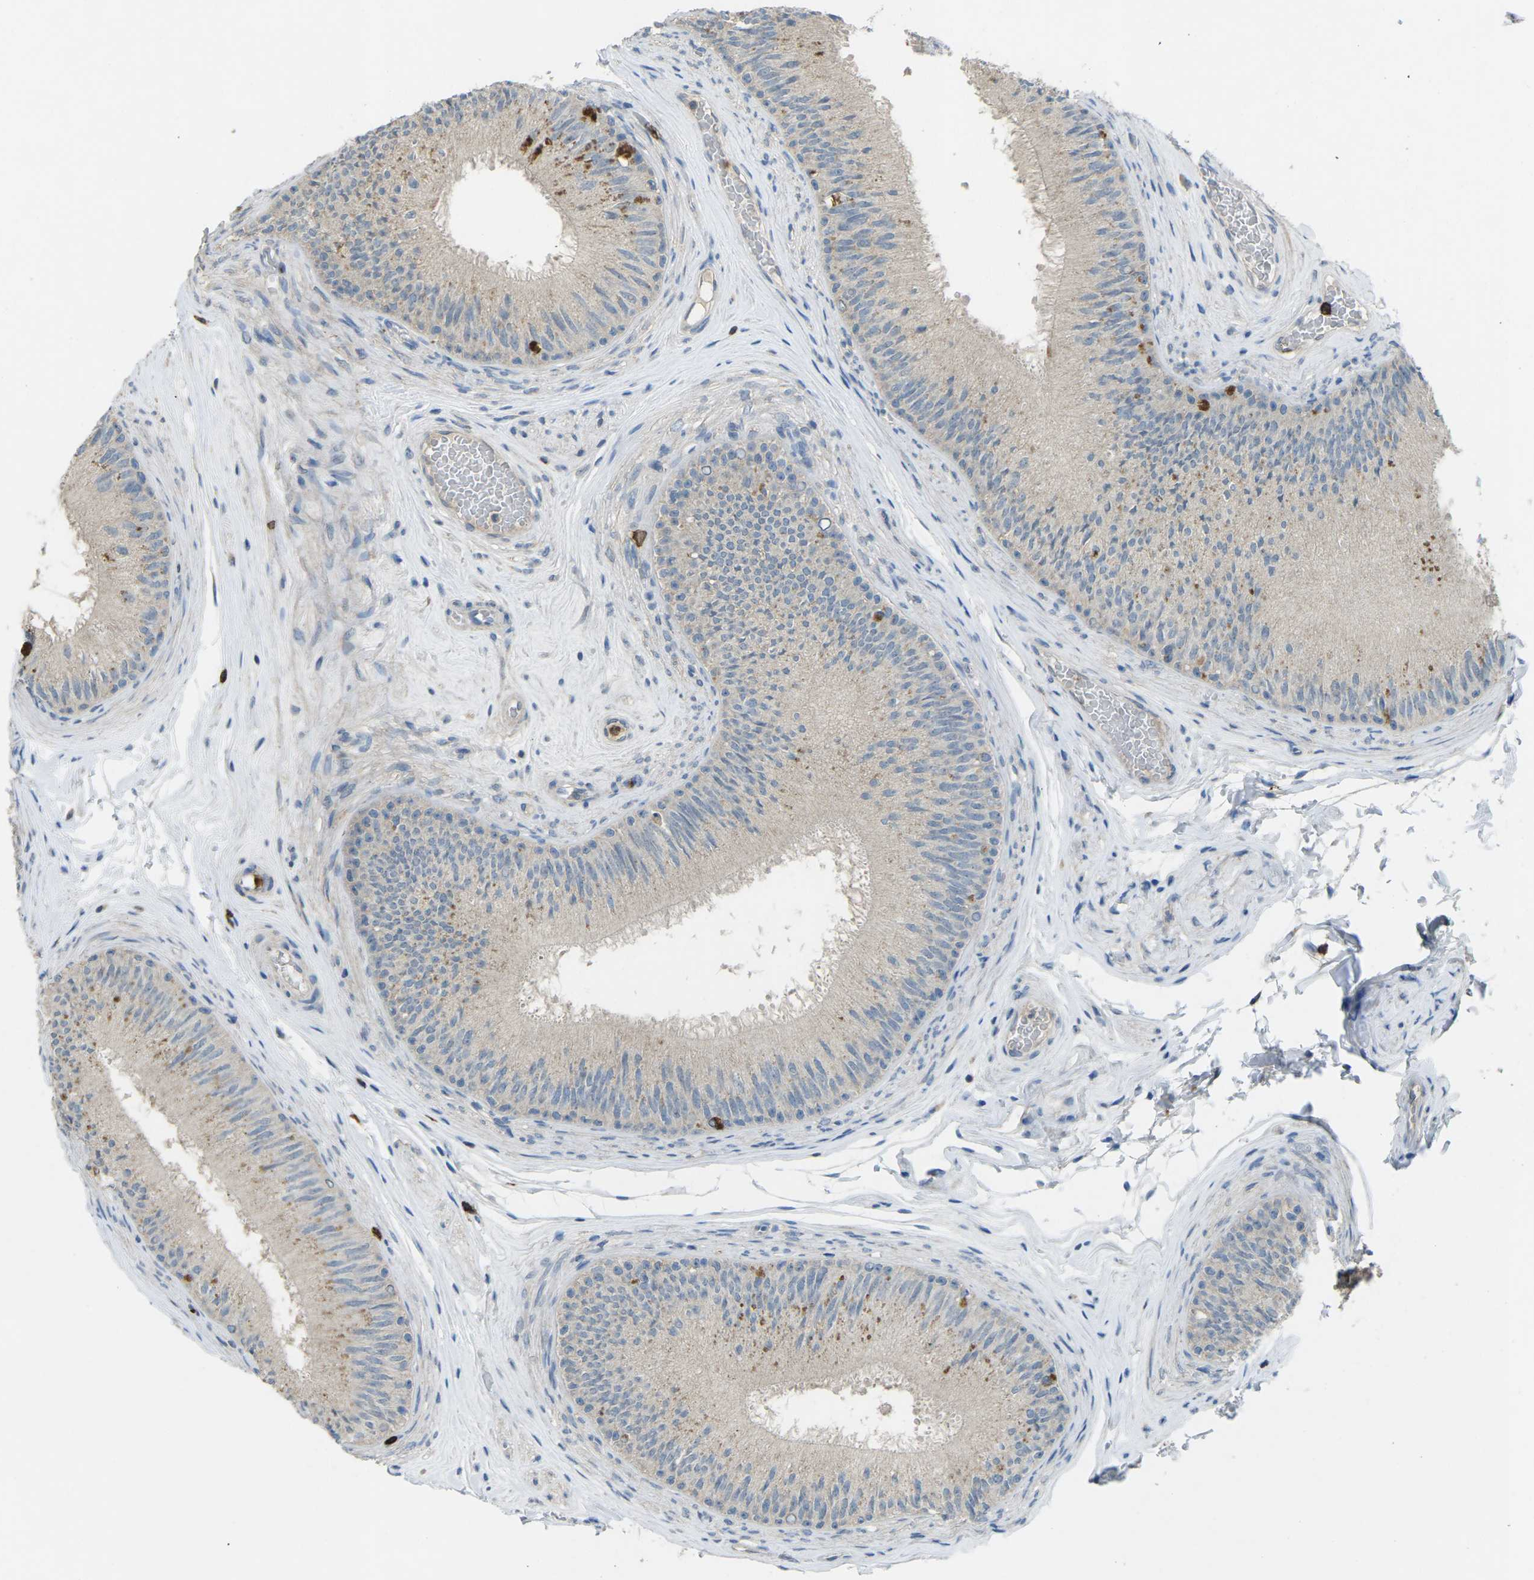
{"staining": {"intensity": "moderate", "quantity": "<25%", "location": "cytoplasmic/membranous"}, "tissue": "epididymis", "cell_type": "Glandular cells", "image_type": "normal", "snomed": [{"axis": "morphology", "description": "Normal tissue, NOS"}, {"axis": "topography", "description": "Testis"}, {"axis": "topography", "description": "Epididymis"}], "caption": "IHC photomicrograph of unremarkable epididymis: epididymis stained using immunohistochemistry (IHC) reveals low levels of moderate protein expression localized specifically in the cytoplasmic/membranous of glandular cells, appearing as a cytoplasmic/membranous brown color.", "gene": "CD19", "patient": {"sex": "male", "age": 36}}